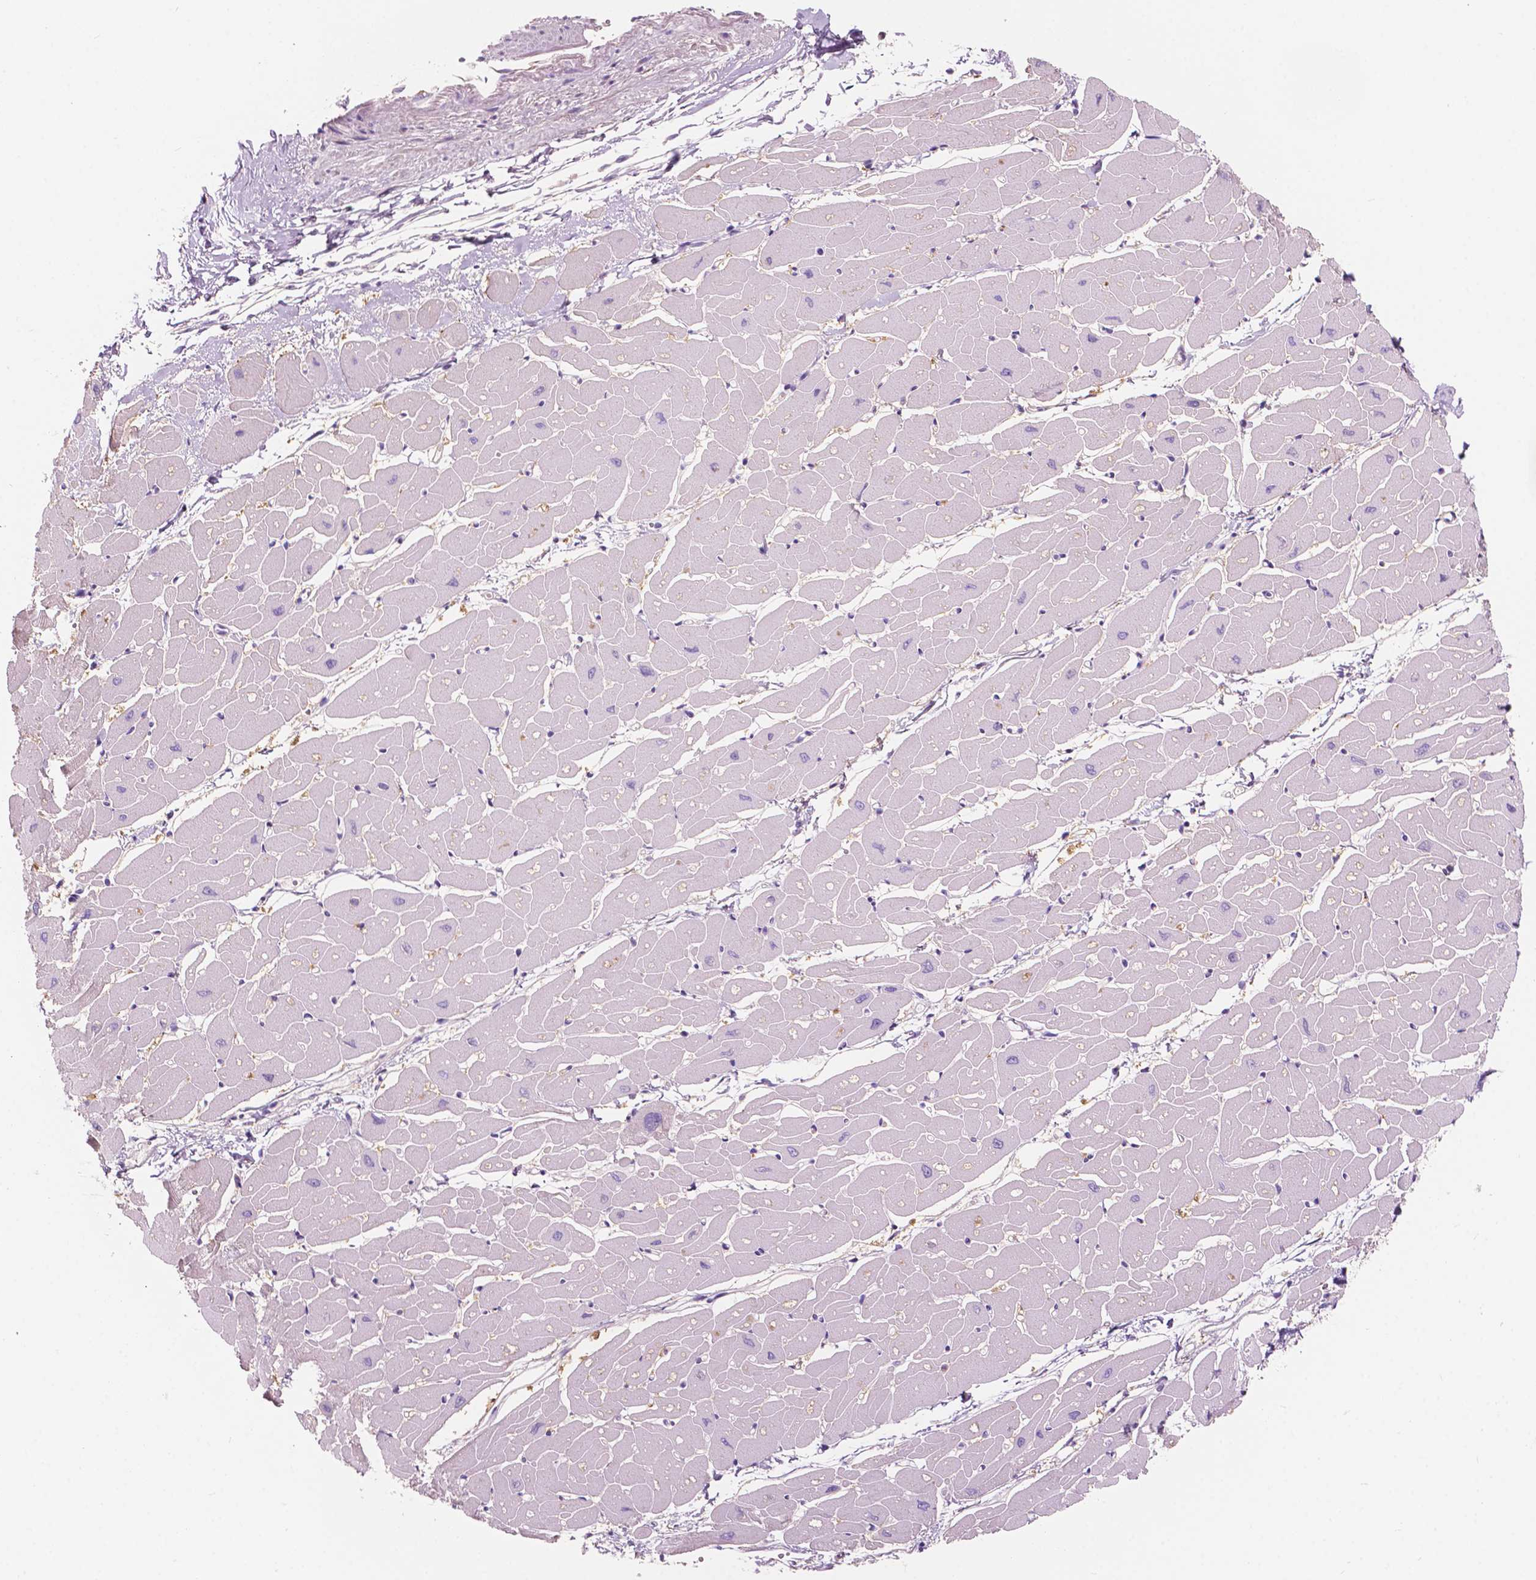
{"staining": {"intensity": "weak", "quantity": "25%-75%", "location": "cytoplasmic/membranous"}, "tissue": "heart muscle", "cell_type": "Cardiomyocytes", "image_type": "normal", "snomed": [{"axis": "morphology", "description": "Normal tissue, NOS"}, {"axis": "topography", "description": "Heart"}], "caption": "Unremarkable heart muscle demonstrates weak cytoplasmic/membranous staining in about 25%-75% of cardiomyocytes, visualized by immunohistochemistry.", "gene": "SEMA4A", "patient": {"sex": "male", "age": 57}}